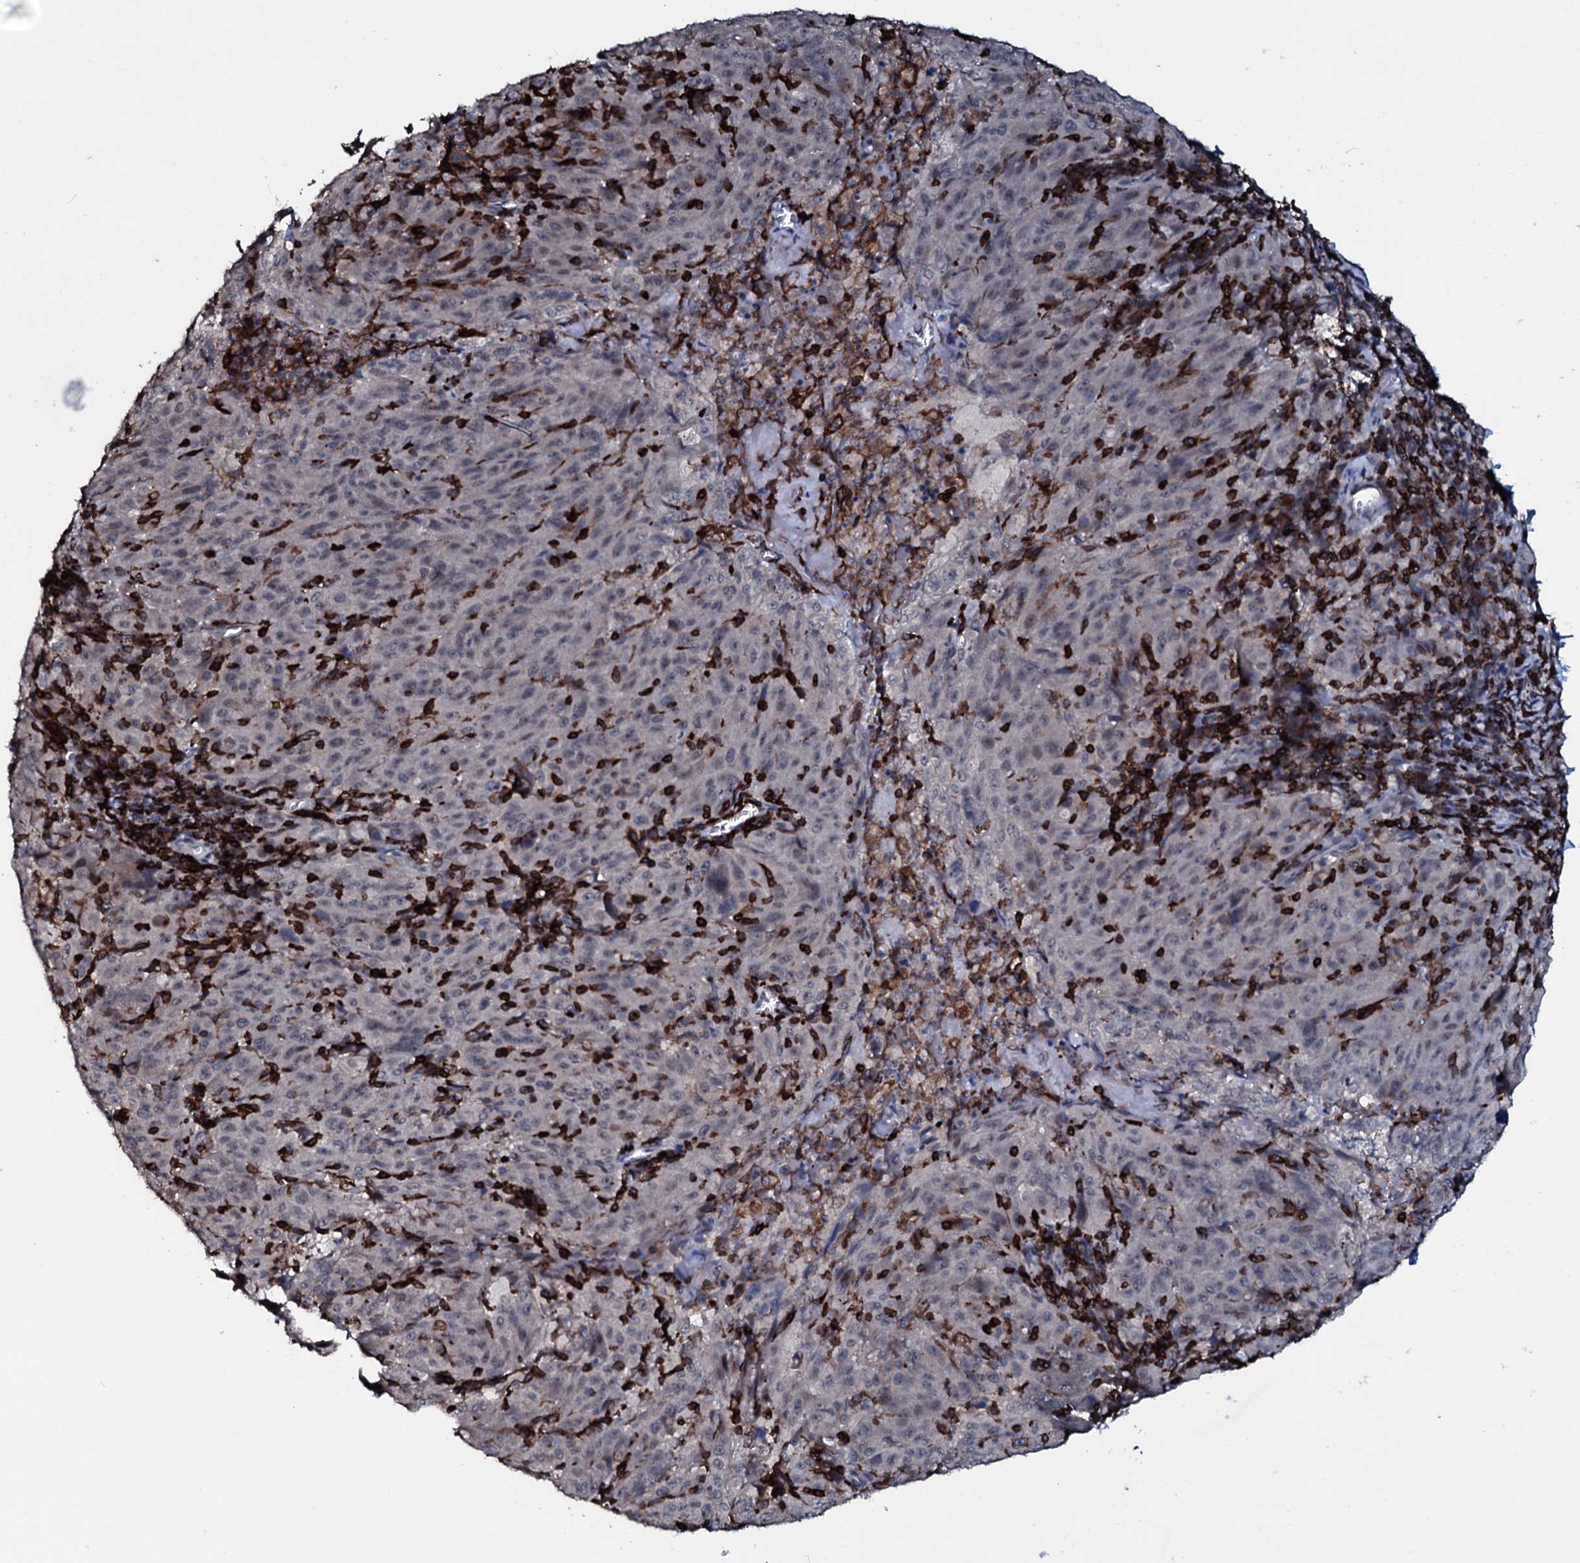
{"staining": {"intensity": "negative", "quantity": "none", "location": "none"}, "tissue": "pancreatic cancer", "cell_type": "Tumor cells", "image_type": "cancer", "snomed": [{"axis": "morphology", "description": "Adenocarcinoma, NOS"}, {"axis": "topography", "description": "Pancreas"}], "caption": "There is no significant staining in tumor cells of adenocarcinoma (pancreatic). The staining was performed using DAB to visualize the protein expression in brown, while the nuclei were stained in blue with hematoxylin (Magnification: 20x).", "gene": "OGFOD2", "patient": {"sex": "male", "age": 63}}